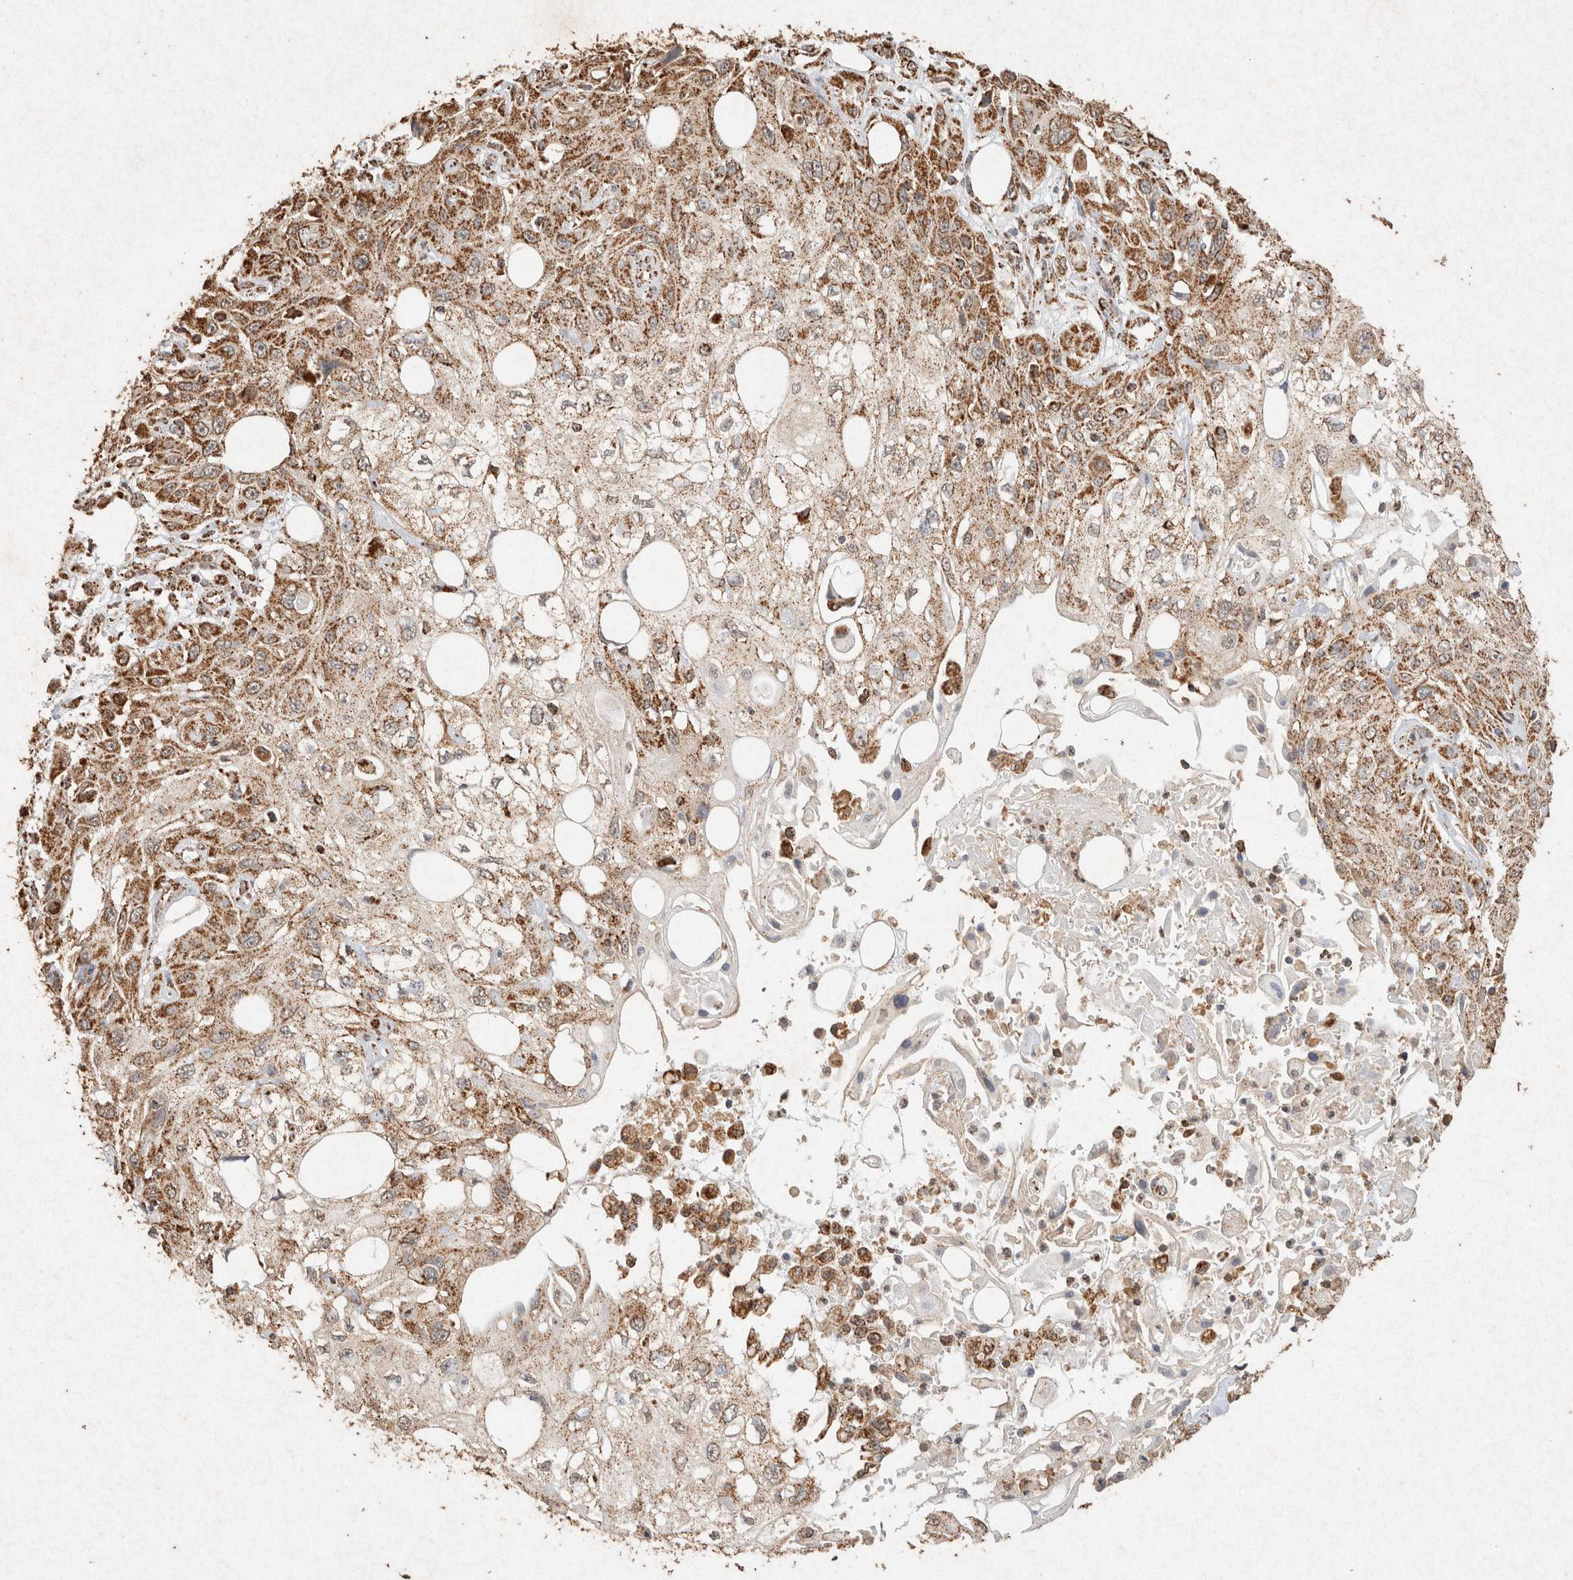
{"staining": {"intensity": "moderate", "quantity": ">75%", "location": "cytoplasmic/membranous"}, "tissue": "skin cancer", "cell_type": "Tumor cells", "image_type": "cancer", "snomed": [{"axis": "morphology", "description": "Squamous cell carcinoma, NOS"}, {"axis": "topography", "description": "Skin"}], "caption": "Human squamous cell carcinoma (skin) stained with a protein marker demonstrates moderate staining in tumor cells.", "gene": "SDC2", "patient": {"sex": "male", "age": 75}}